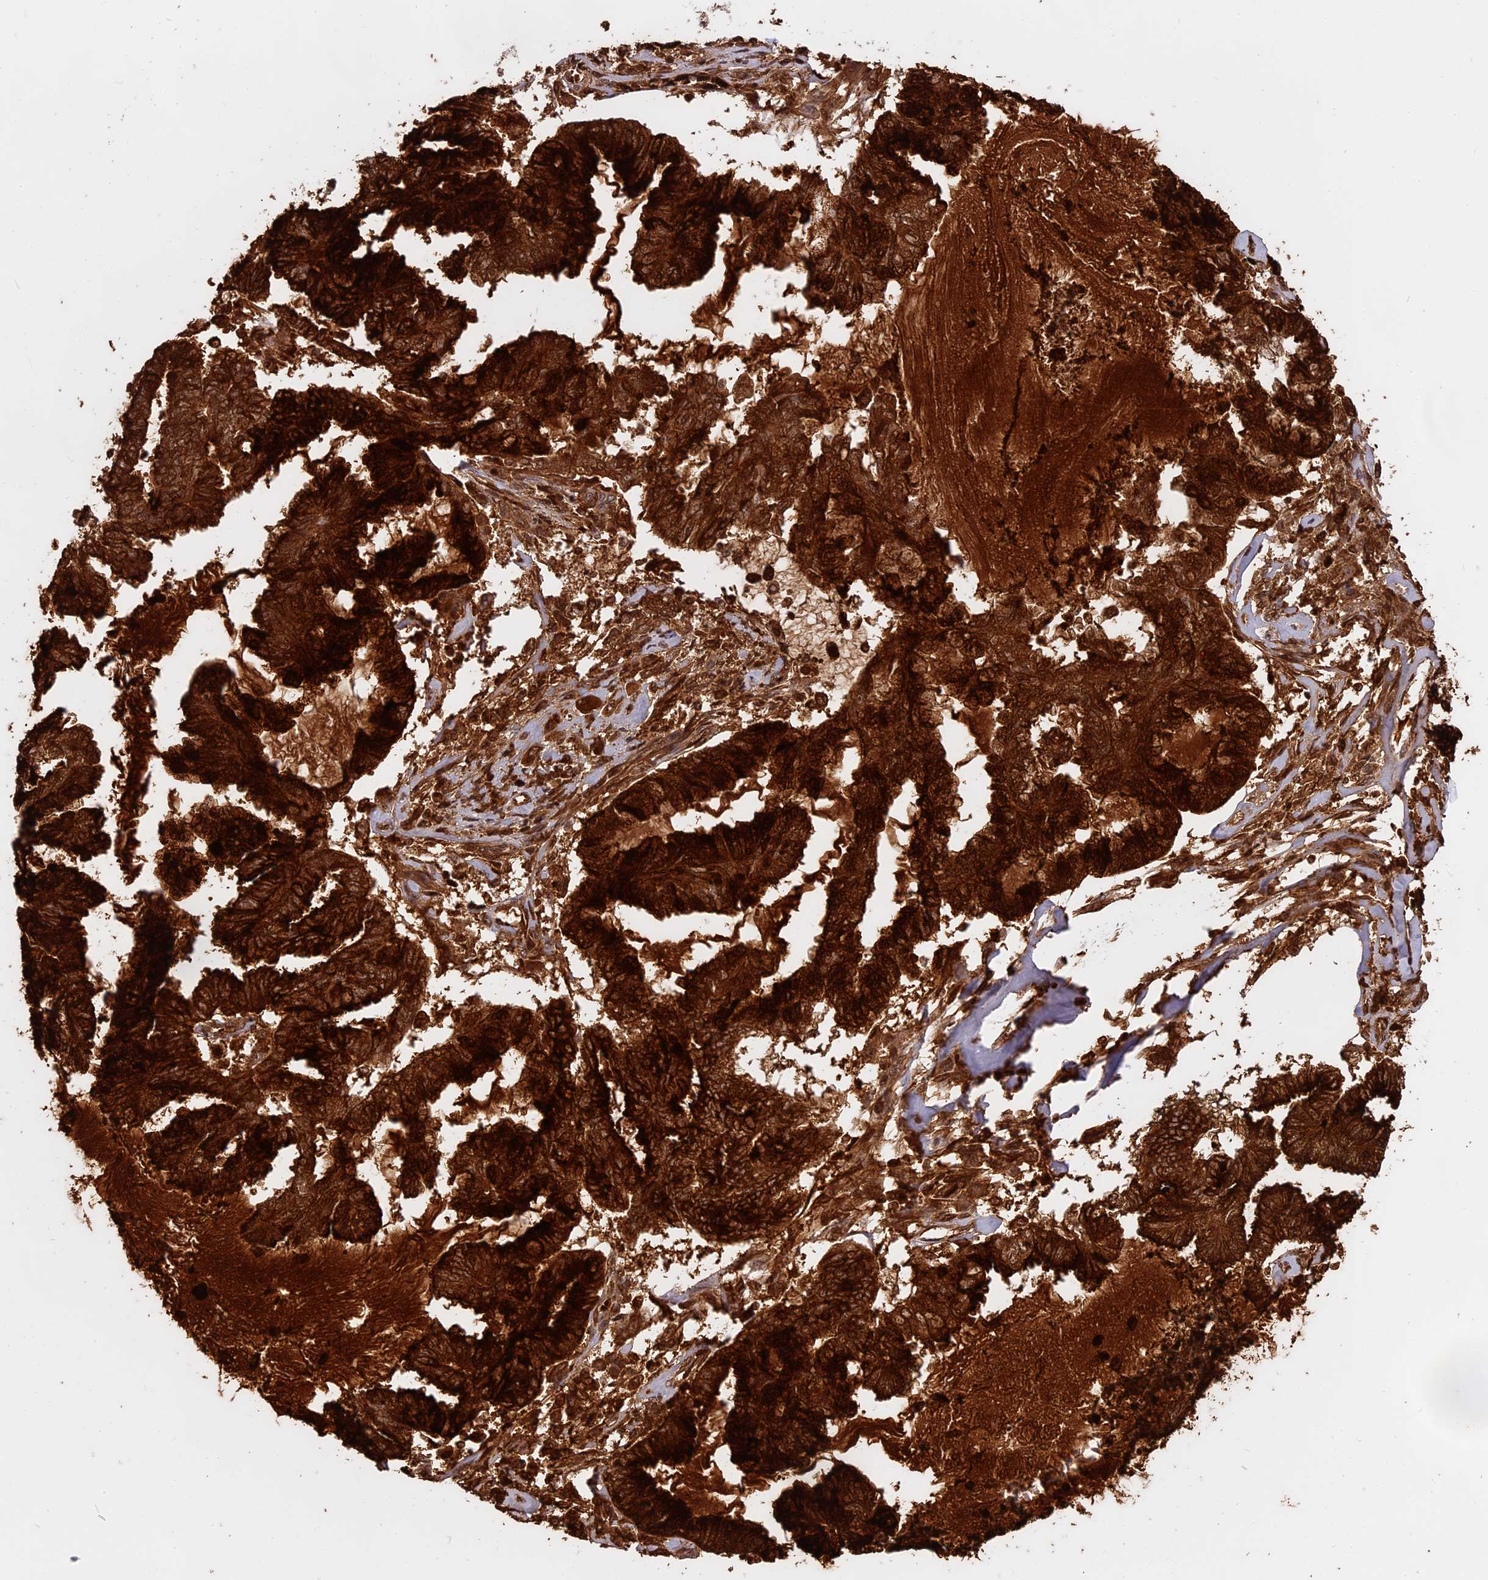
{"staining": {"intensity": "strong", "quantity": ">75%", "location": "cytoplasmic/membranous"}, "tissue": "endometrial cancer", "cell_type": "Tumor cells", "image_type": "cancer", "snomed": [{"axis": "morphology", "description": "Adenocarcinoma, NOS"}, {"axis": "topography", "description": "Endometrium"}], "caption": "DAB (3,3'-diaminobenzidine) immunohistochemical staining of human endometrial cancer displays strong cytoplasmic/membranous protein expression in about >75% of tumor cells. The staining is performed using DAB (3,3'-diaminobenzidine) brown chromogen to label protein expression. The nuclei are counter-stained blue using hematoxylin.", "gene": "WFDC2", "patient": {"sex": "female", "age": 86}}